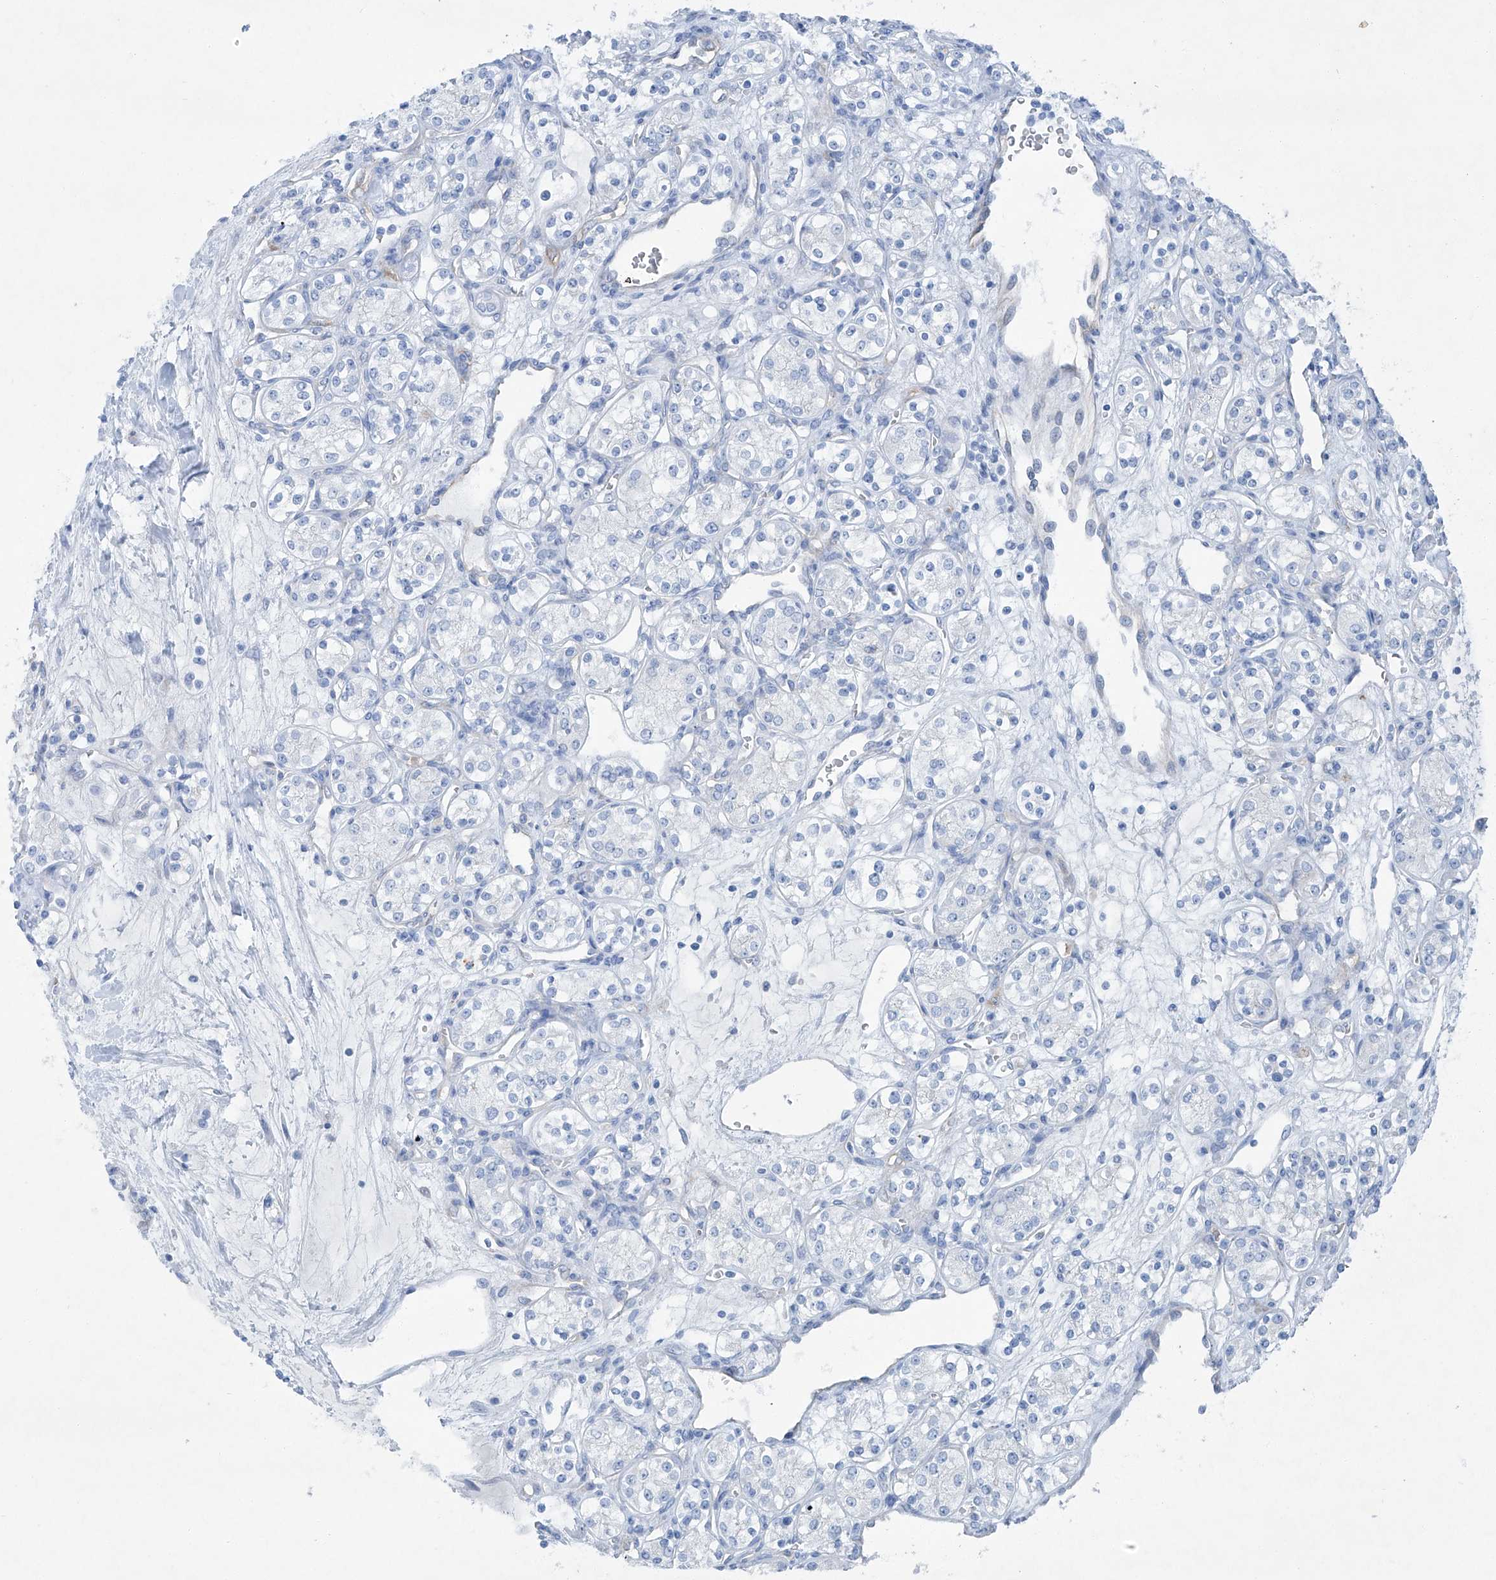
{"staining": {"intensity": "negative", "quantity": "none", "location": "none"}, "tissue": "renal cancer", "cell_type": "Tumor cells", "image_type": "cancer", "snomed": [{"axis": "morphology", "description": "Adenocarcinoma, NOS"}, {"axis": "topography", "description": "Kidney"}], "caption": "Immunohistochemistry histopathology image of human renal adenocarcinoma stained for a protein (brown), which displays no expression in tumor cells. (Stains: DAB (3,3'-diaminobenzidine) IHC with hematoxylin counter stain, Microscopy: brightfield microscopy at high magnification).", "gene": "MAGI1", "patient": {"sex": "male", "age": 77}}